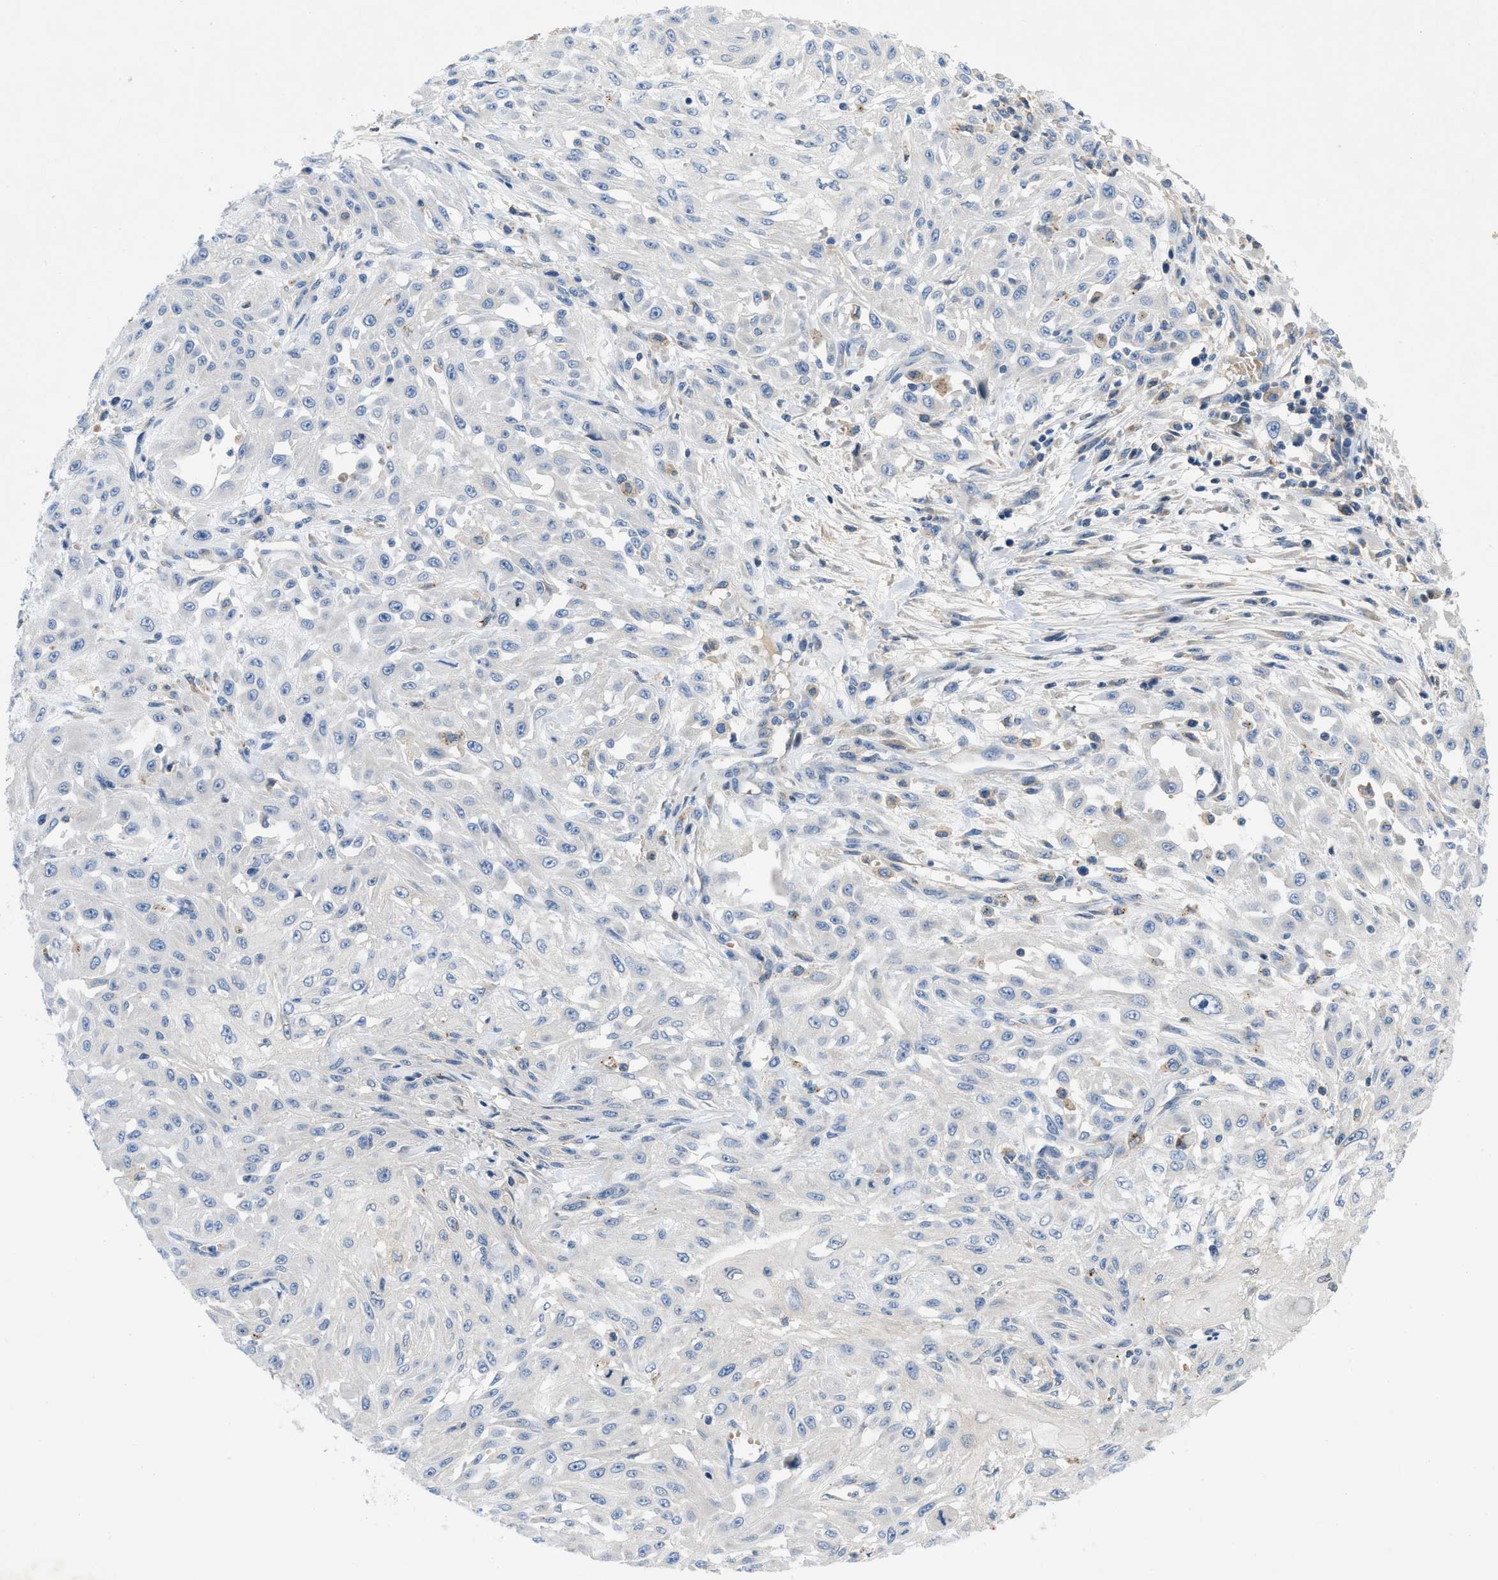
{"staining": {"intensity": "negative", "quantity": "none", "location": "none"}, "tissue": "skin cancer", "cell_type": "Tumor cells", "image_type": "cancer", "snomed": [{"axis": "morphology", "description": "Squamous cell carcinoma, NOS"}, {"axis": "morphology", "description": "Squamous cell carcinoma, metastatic, NOS"}, {"axis": "topography", "description": "Skin"}, {"axis": "topography", "description": "Lymph node"}], "caption": "Tumor cells show no significant staining in skin cancer.", "gene": "TMEM248", "patient": {"sex": "male", "age": 75}}